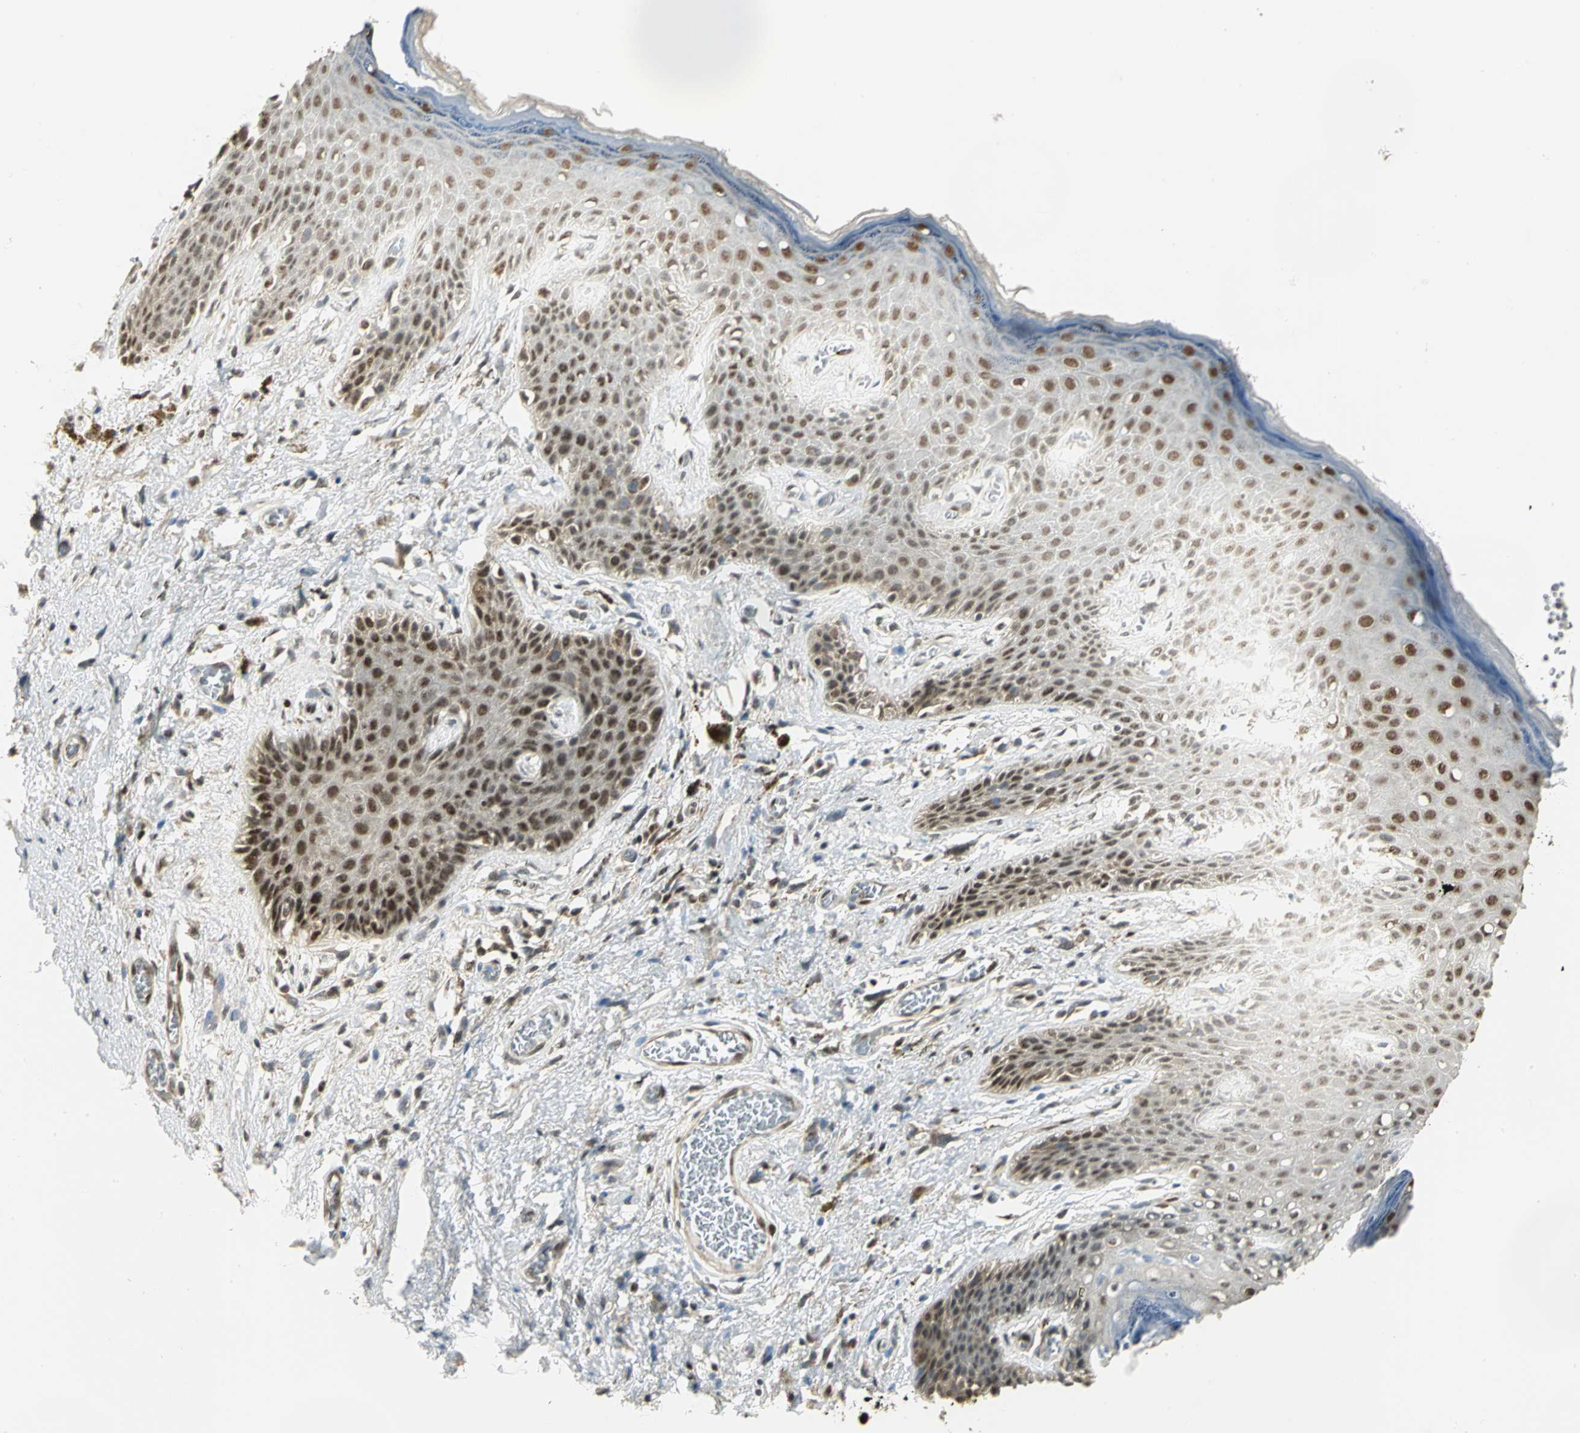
{"staining": {"intensity": "moderate", "quantity": ">75%", "location": "nuclear"}, "tissue": "skin", "cell_type": "Epidermal cells", "image_type": "normal", "snomed": [{"axis": "morphology", "description": "Normal tissue, NOS"}, {"axis": "topography", "description": "Anal"}], "caption": "An immunohistochemistry (IHC) histopathology image of unremarkable tissue is shown. Protein staining in brown highlights moderate nuclear positivity in skin within epidermal cells.", "gene": "DDX5", "patient": {"sex": "female", "age": 46}}